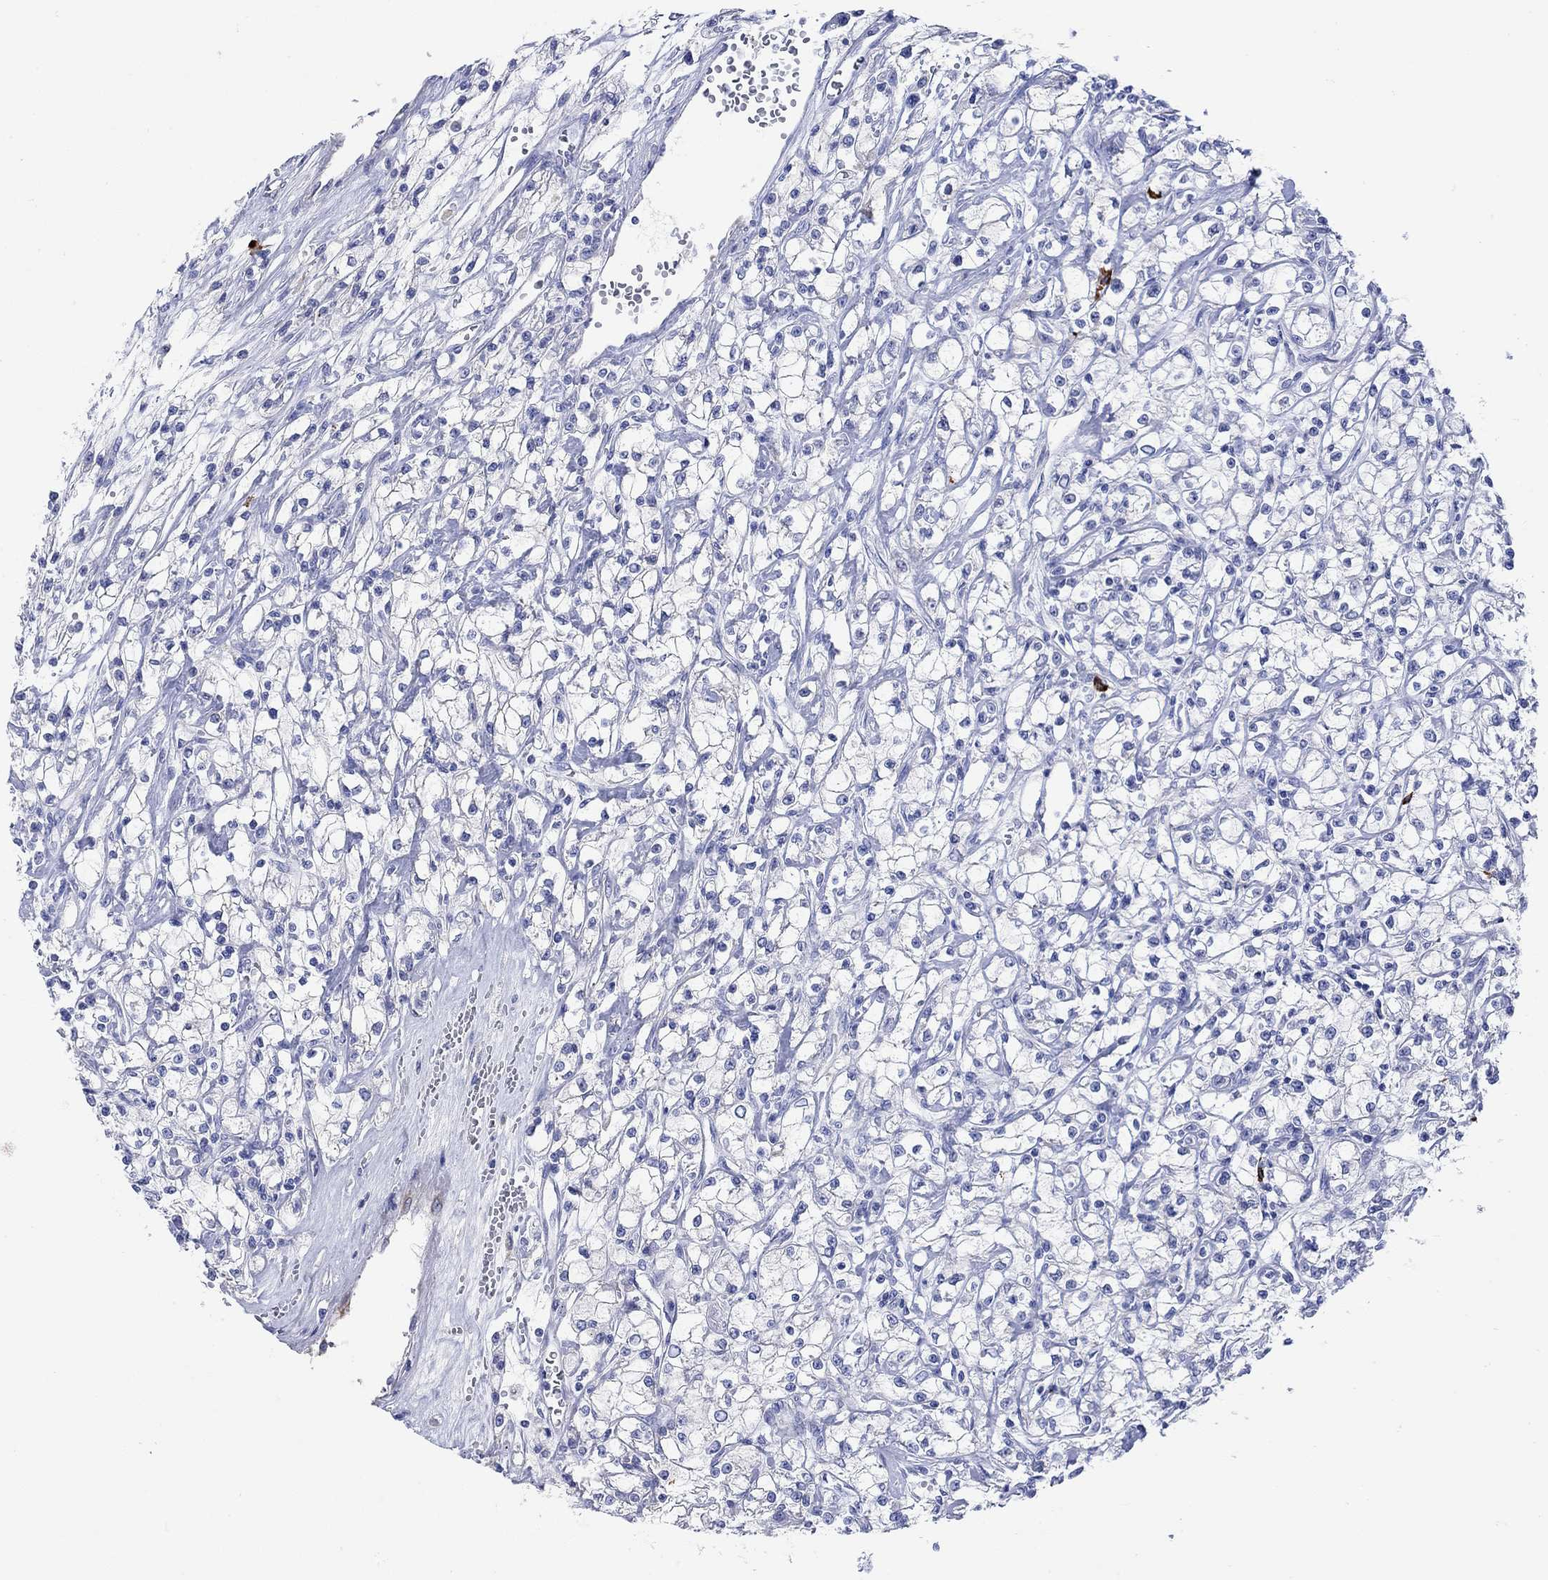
{"staining": {"intensity": "negative", "quantity": "none", "location": "none"}, "tissue": "renal cancer", "cell_type": "Tumor cells", "image_type": "cancer", "snomed": [{"axis": "morphology", "description": "Adenocarcinoma, NOS"}, {"axis": "topography", "description": "Kidney"}], "caption": "Tumor cells are negative for protein expression in human renal cancer (adenocarcinoma).", "gene": "P2RY6", "patient": {"sex": "female", "age": 59}}